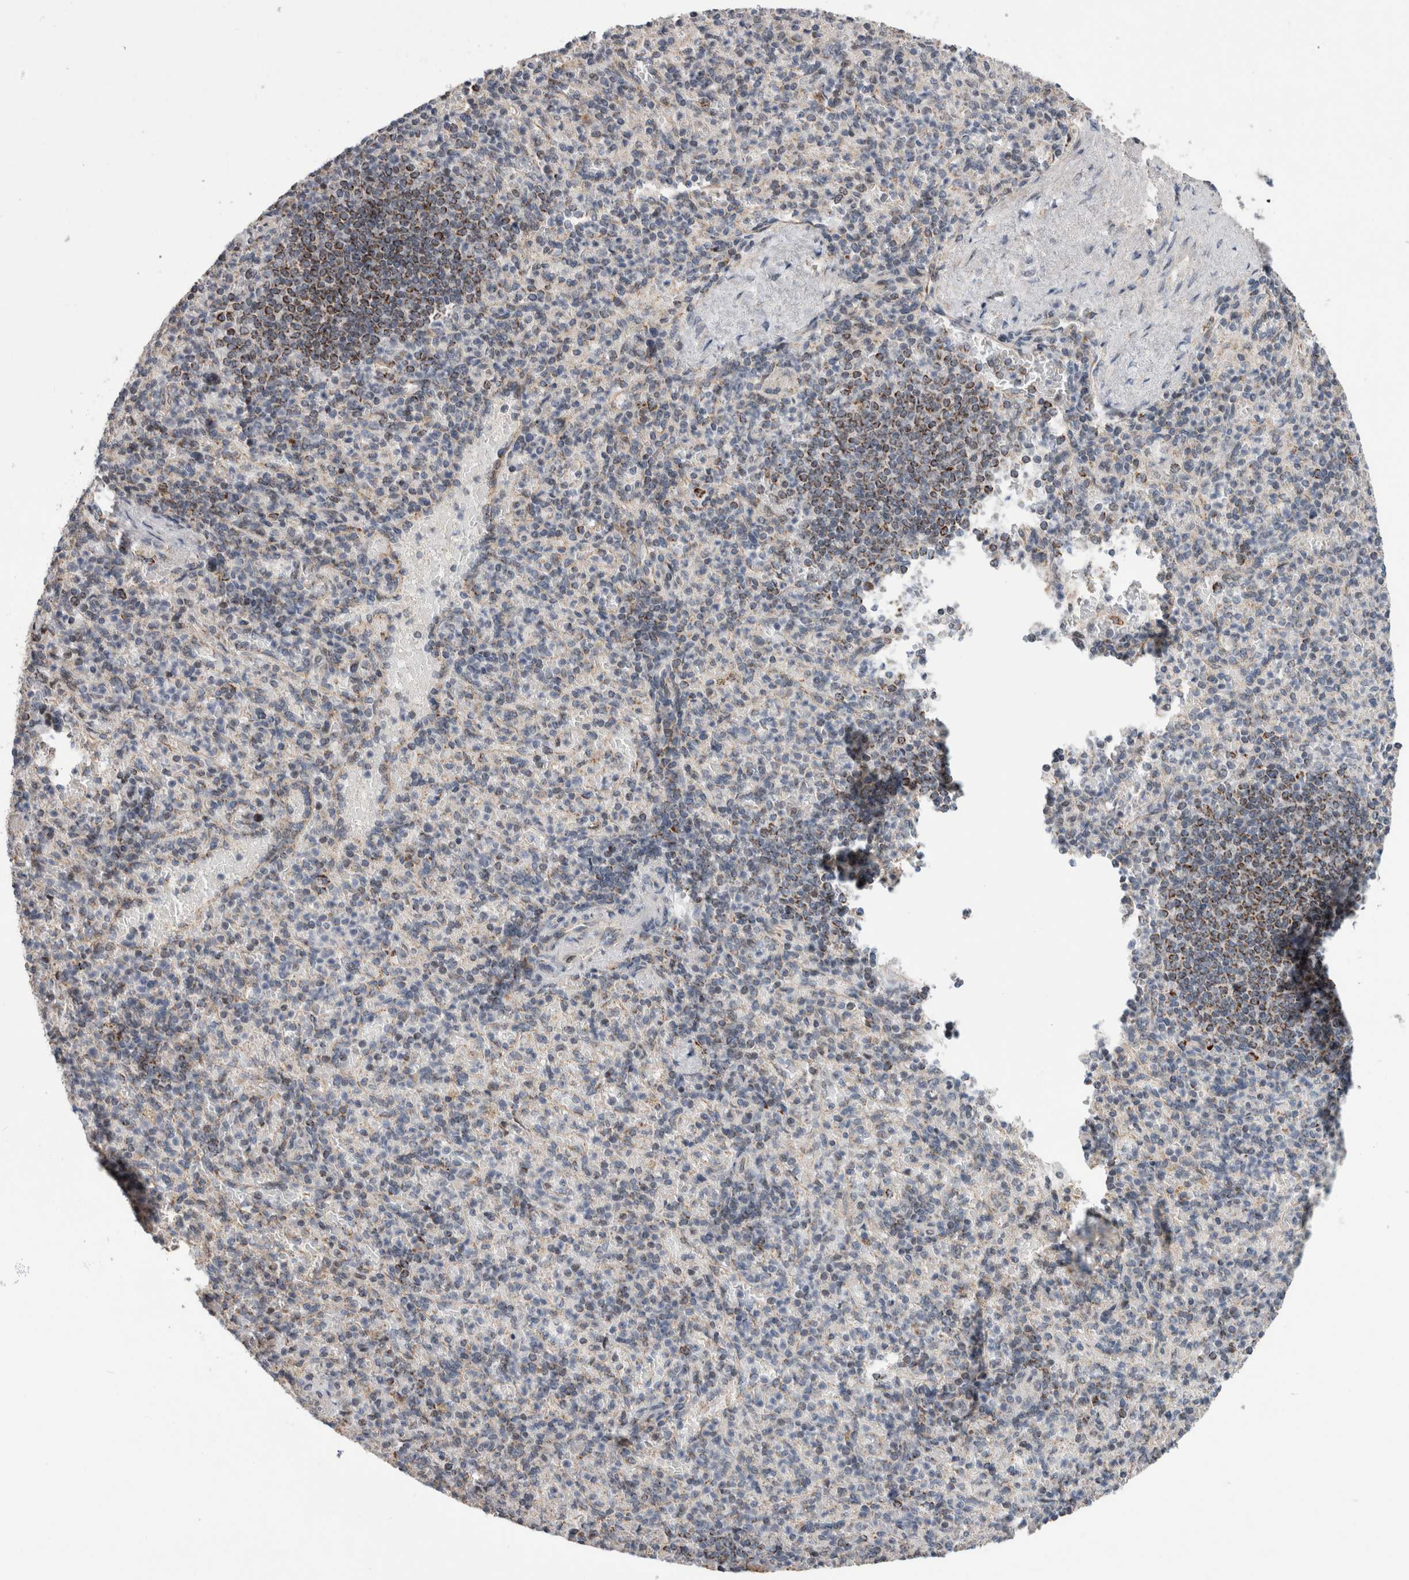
{"staining": {"intensity": "negative", "quantity": "none", "location": "none"}, "tissue": "spleen", "cell_type": "Cells in red pulp", "image_type": "normal", "snomed": [{"axis": "morphology", "description": "Normal tissue, NOS"}, {"axis": "topography", "description": "Spleen"}], "caption": "Immunohistochemistry (IHC) histopathology image of benign human spleen stained for a protein (brown), which displays no expression in cells in red pulp. Nuclei are stained in blue.", "gene": "MRPL37", "patient": {"sex": "female", "age": 74}}